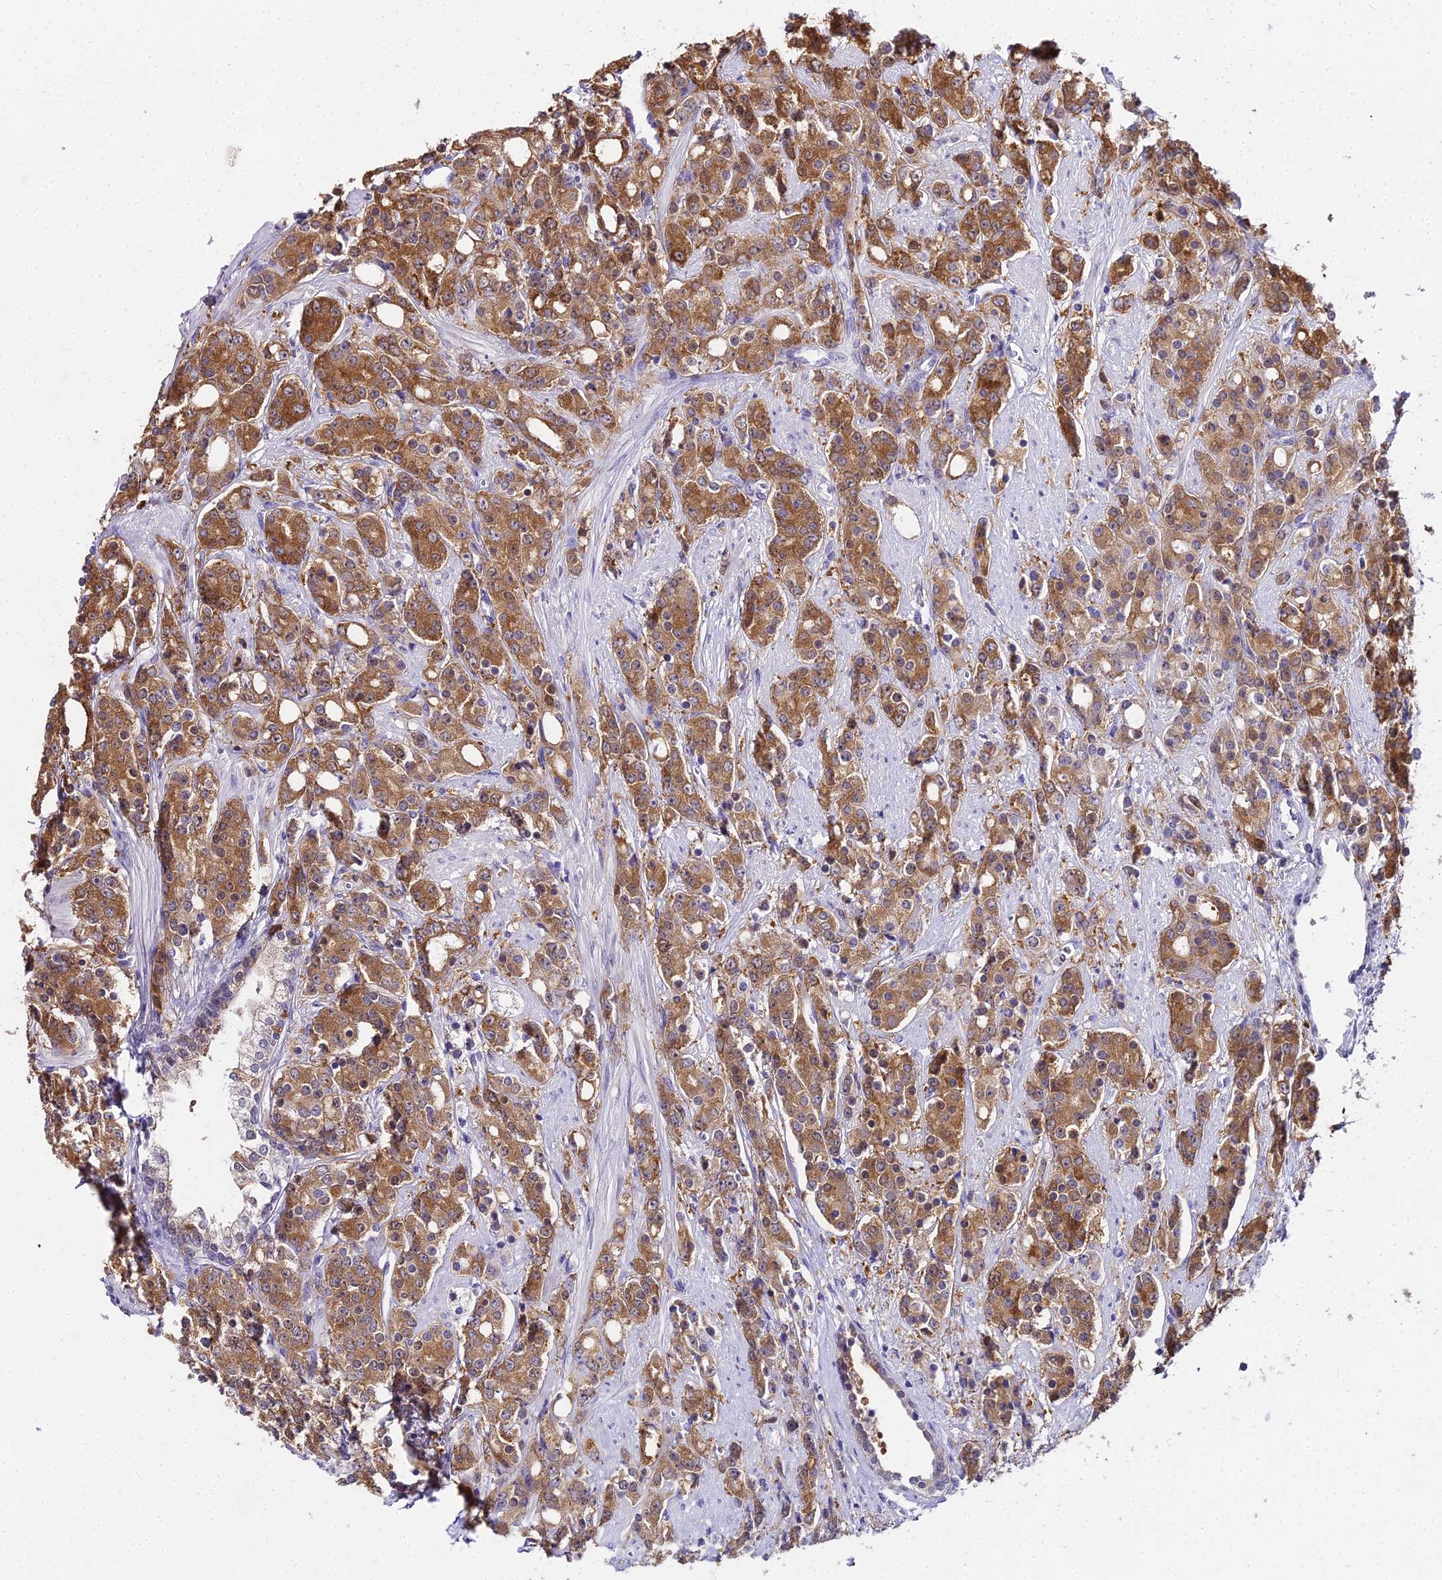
{"staining": {"intensity": "moderate", "quantity": ">75%", "location": "cytoplasmic/membranous"}, "tissue": "prostate cancer", "cell_type": "Tumor cells", "image_type": "cancer", "snomed": [{"axis": "morphology", "description": "Adenocarcinoma, High grade"}, {"axis": "topography", "description": "Prostate"}], "caption": "Tumor cells demonstrate moderate cytoplasmic/membranous expression in approximately >75% of cells in prostate cancer (adenocarcinoma (high-grade)). The protein of interest is stained brown, and the nuclei are stained in blue (DAB (3,3'-diaminobenzidine) IHC with brightfield microscopy, high magnification).", "gene": "MAT2A", "patient": {"sex": "male", "age": 62}}